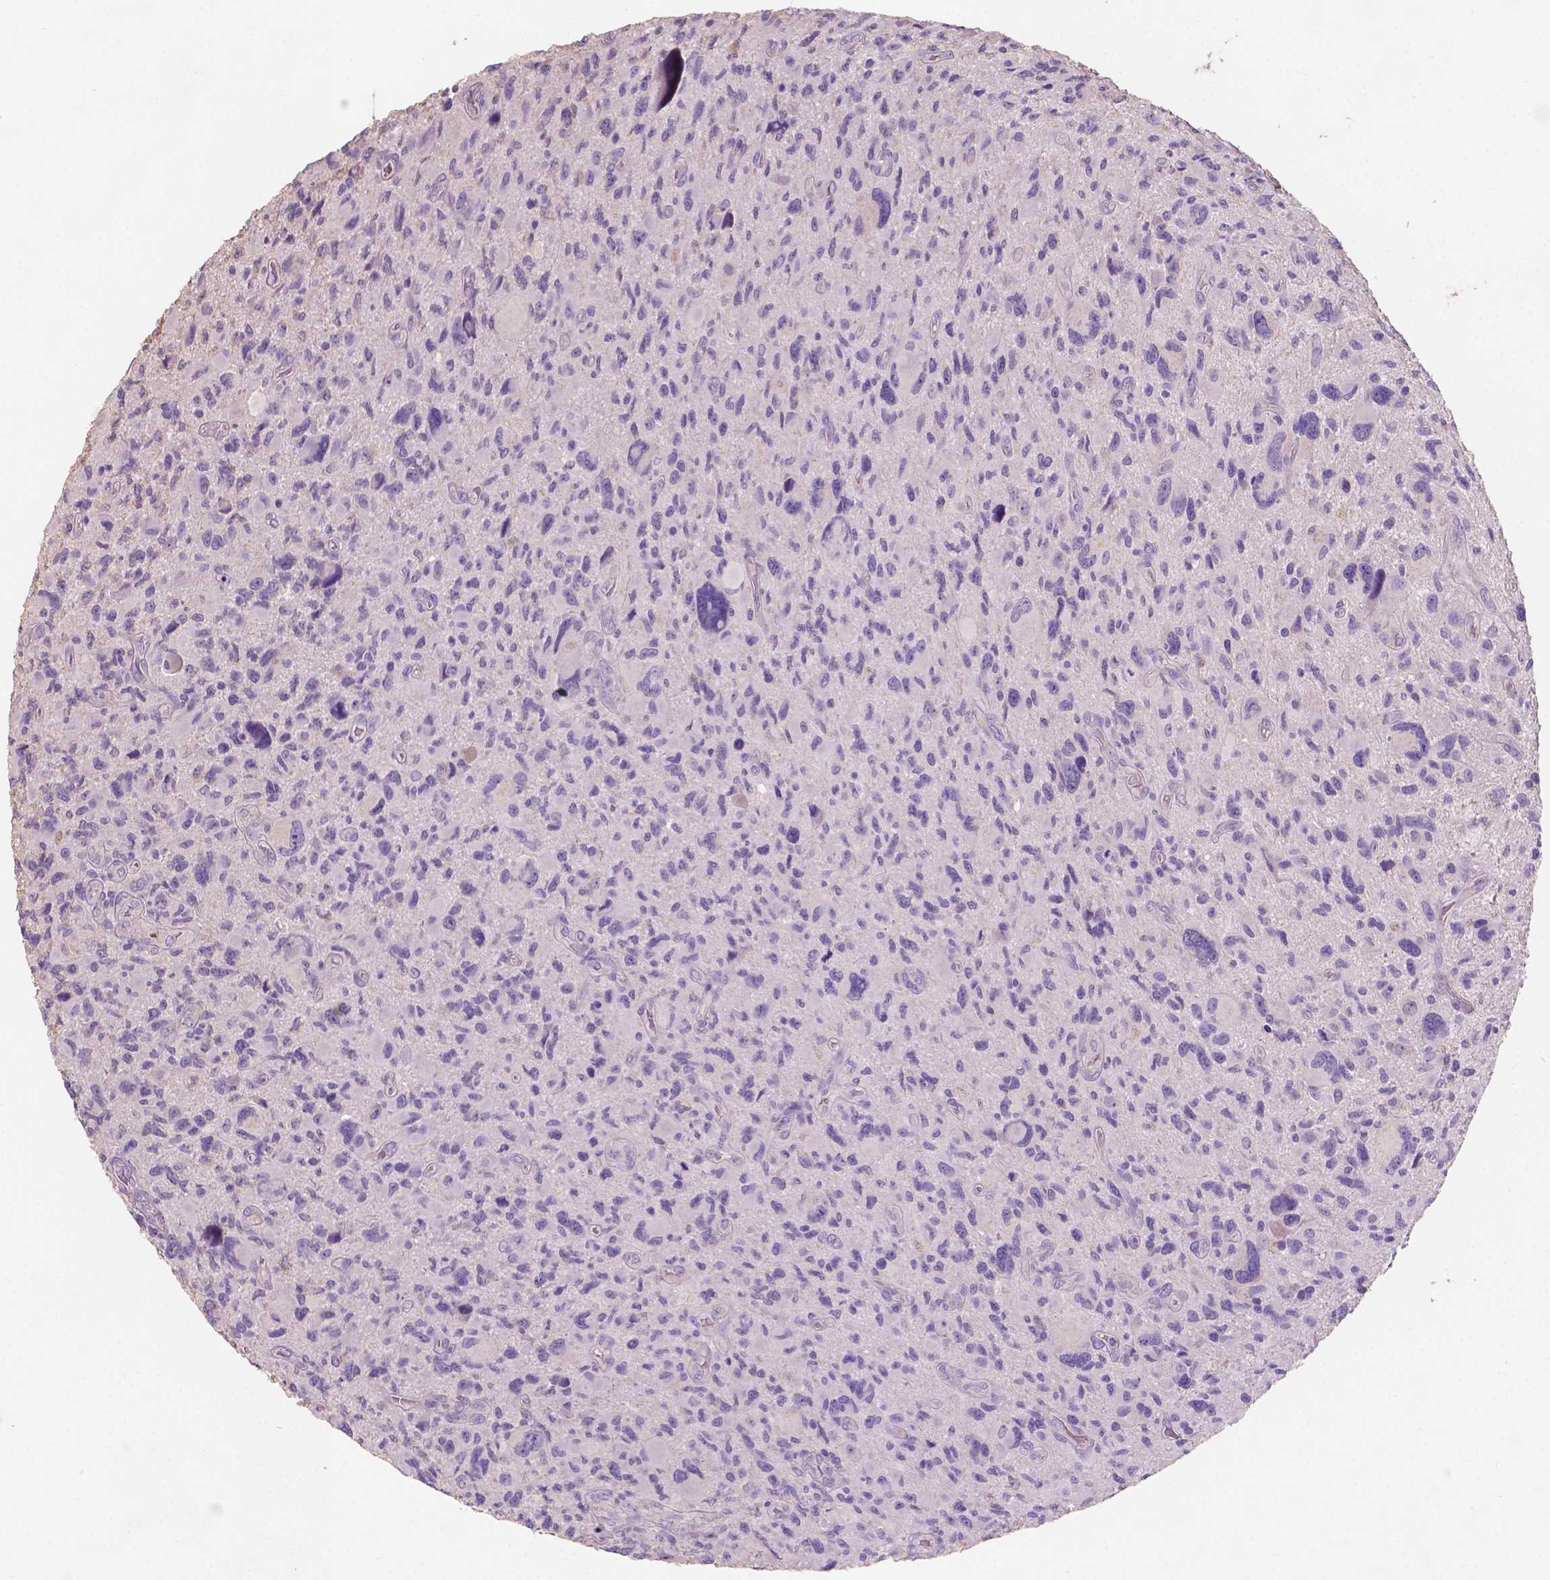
{"staining": {"intensity": "negative", "quantity": "none", "location": "none"}, "tissue": "glioma", "cell_type": "Tumor cells", "image_type": "cancer", "snomed": [{"axis": "morphology", "description": "Glioma, malignant, NOS"}, {"axis": "morphology", "description": "Glioma, malignant, High grade"}, {"axis": "topography", "description": "Brain"}], "caption": "This is a photomicrograph of immunohistochemistry staining of glioma, which shows no expression in tumor cells. The staining is performed using DAB (3,3'-diaminobenzidine) brown chromogen with nuclei counter-stained in using hematoxylin.", "gene": "SBSN", "patient": {"sex": "female", "age": 71}}